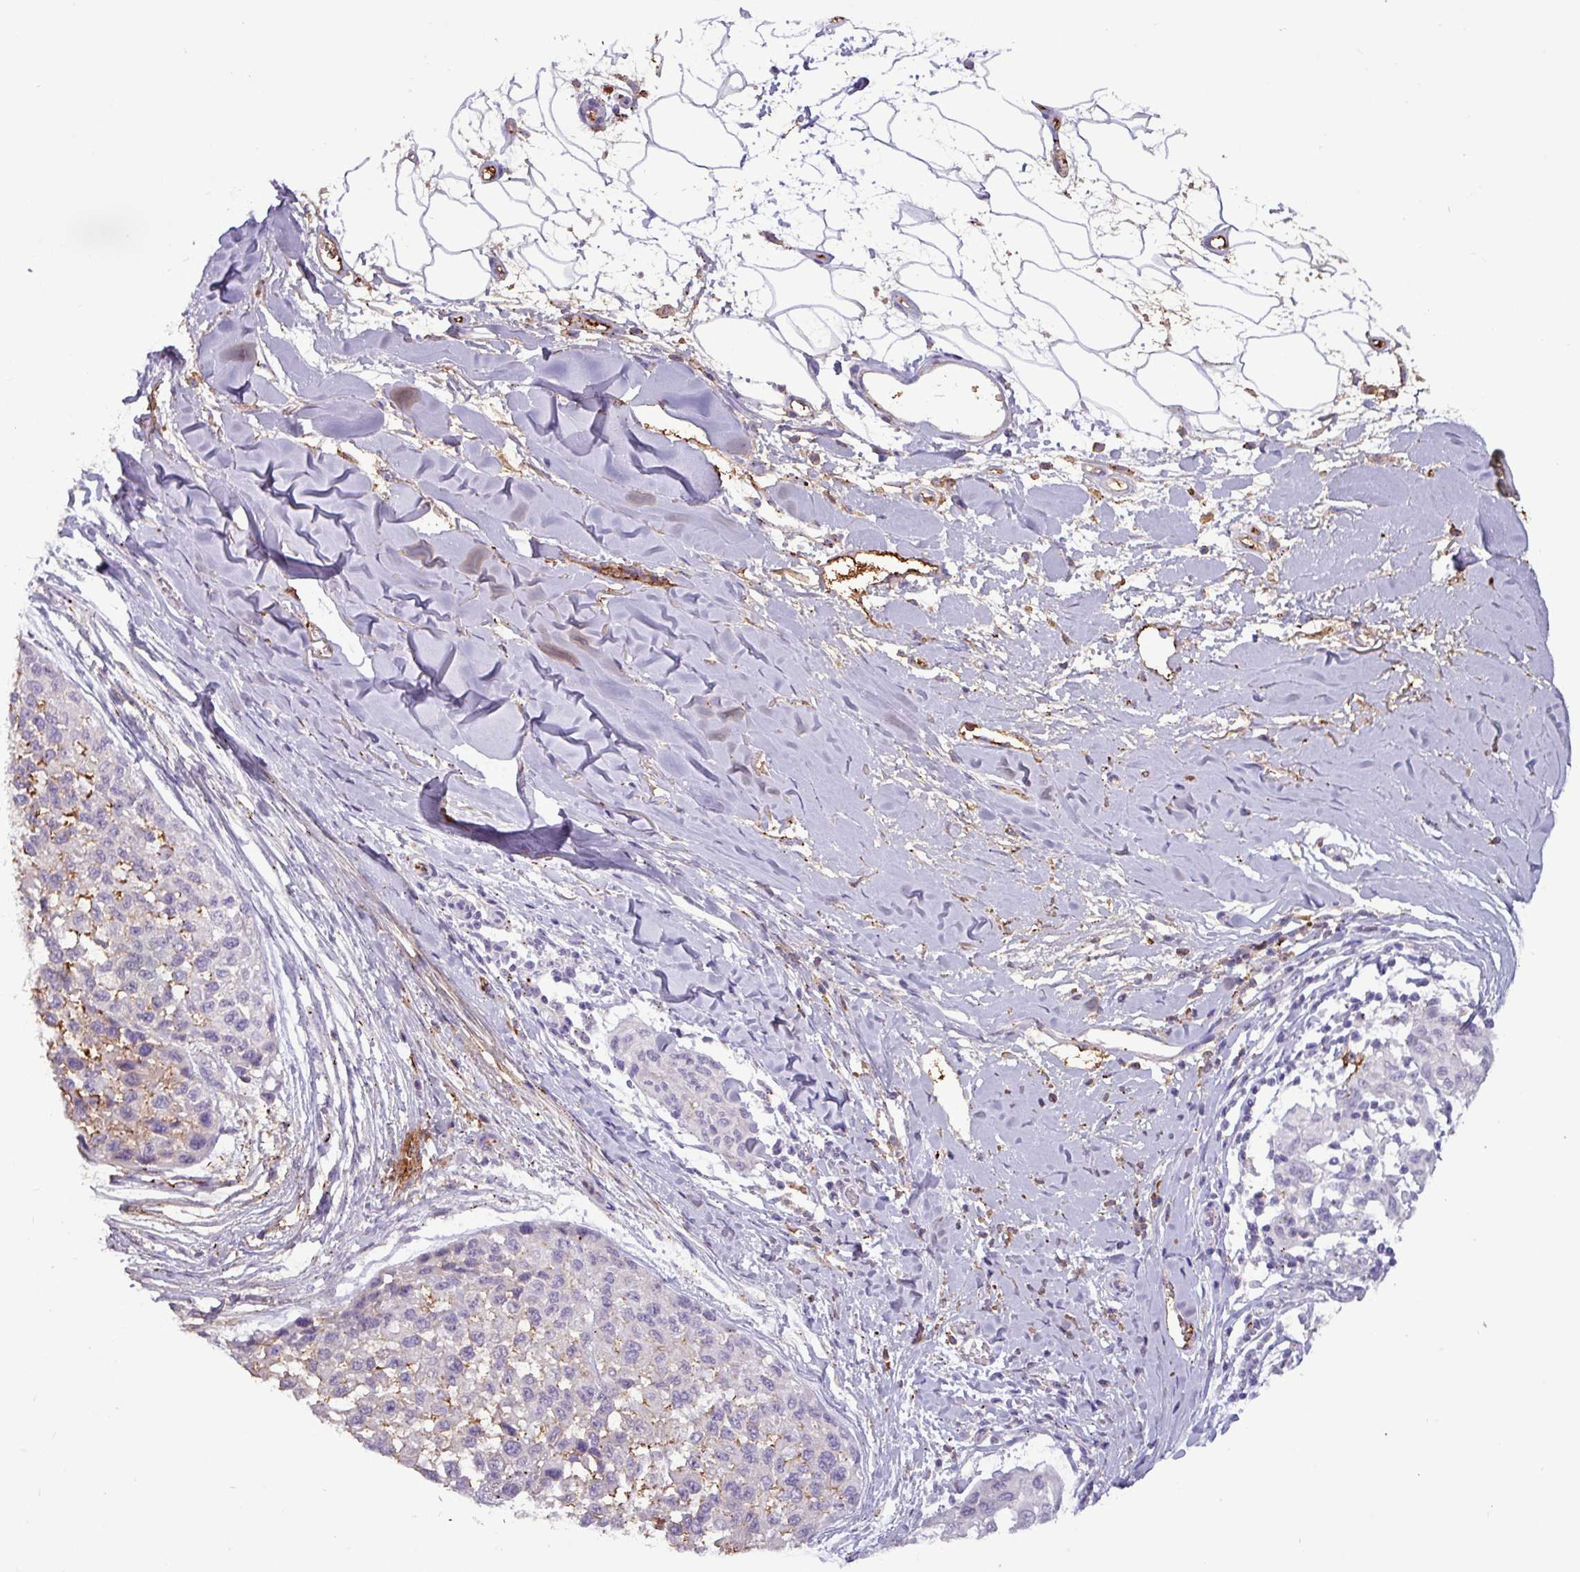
{"staining": {"intensity": "moderate", "quantity": "<25%", "location": "cytoplasmic/membranous"}, "tissue": "melanoma", "cell_type": "Tumor cells", "image_type": "cancer", "snomed": [{"axis": "morphology", "description": "Malignant melanoma, NOS"}, {"axis": "topography", "description": "Skin"}], "caption": "High-power microscopy captured an IHC photomicrograph of malignant melanoma, revealing moderate cytoplasmic/membranous expression in about <25% of tumor cells. The staining was performed using DAB, with brown indicating positive protein expression. Nuclei are stained blue with hematoxylin.", "gene": "PLIN2", "patient": {"sex": "male", "age": 62}}